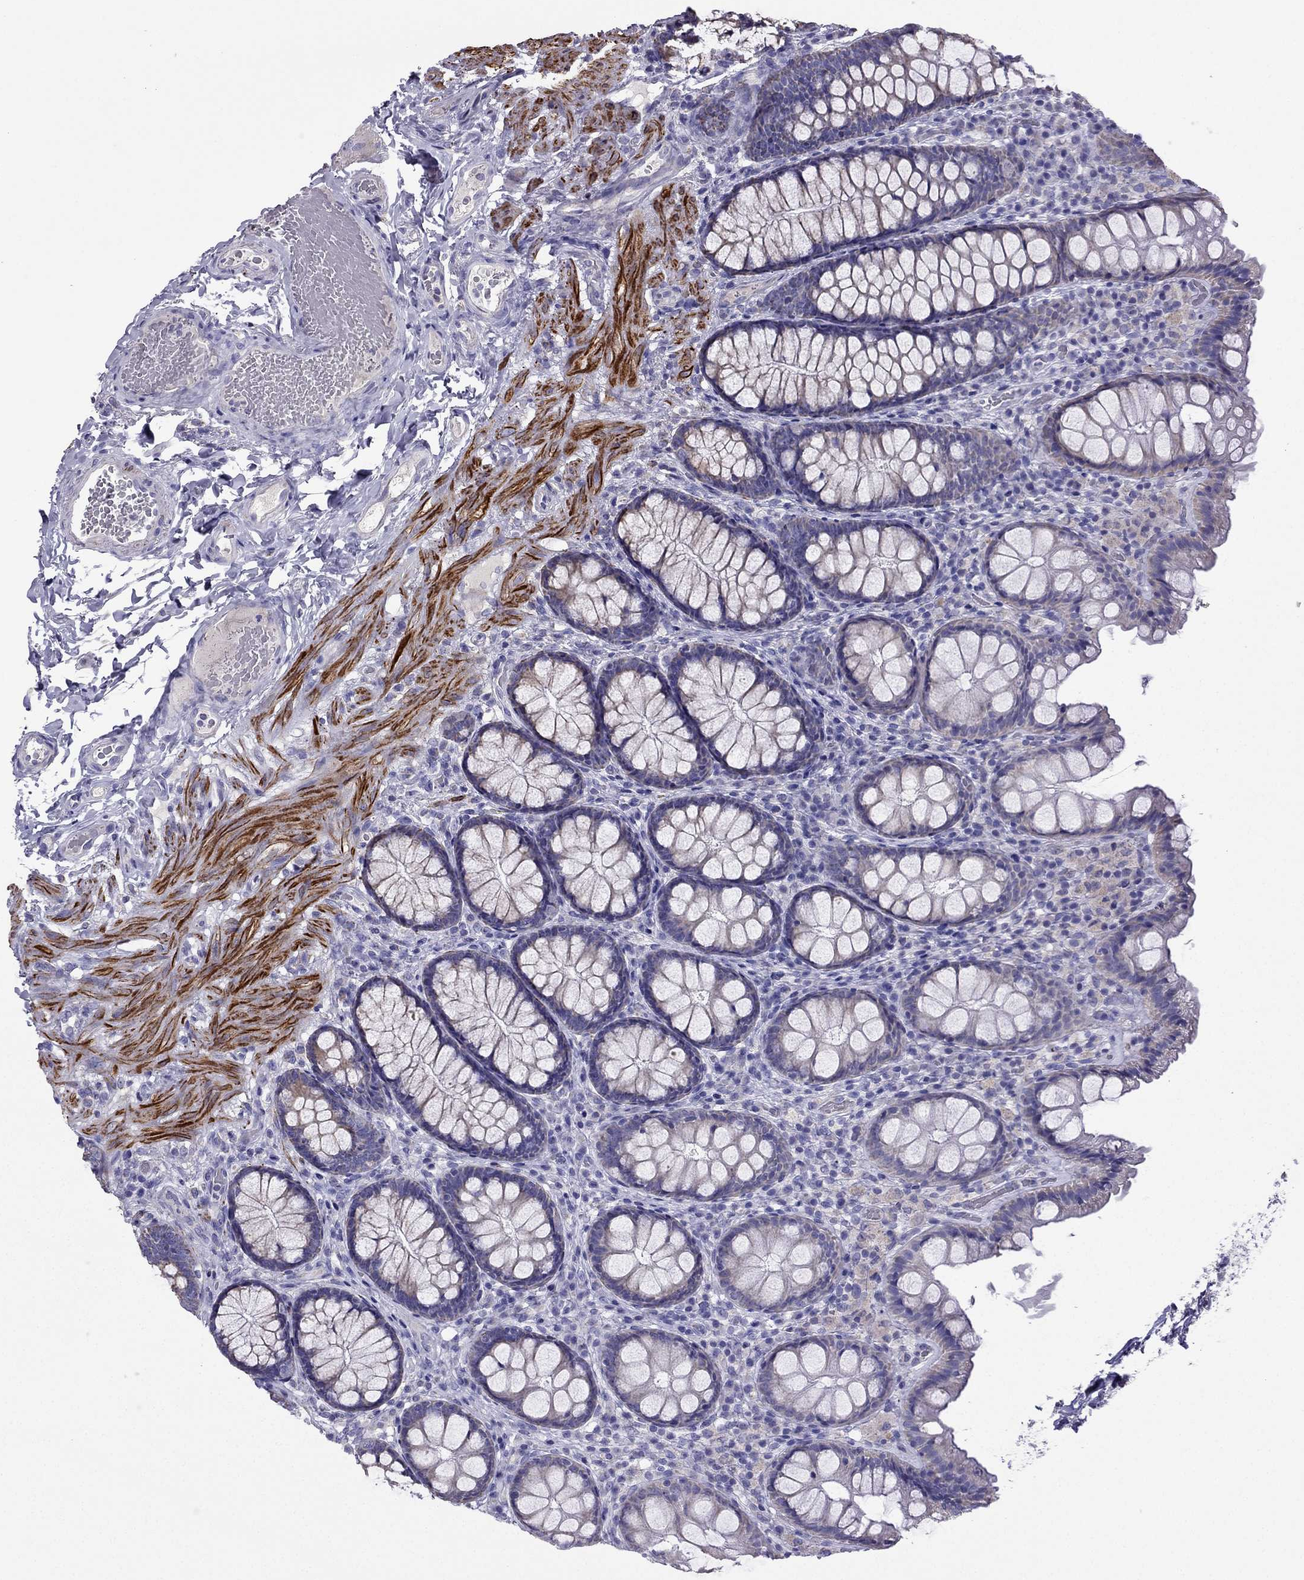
{"staining": {"intensity": "negative", "quantity": "none", "location": "none"}, "tissue": "colon", "cell_type": "Endothelial cells", "image_type": "normal", "snomed": [{"axis": "morphology", "description": "Normal tissue, NOS"}, {"axis": "topography", "description": "Colon"}], "caption": "The IHC histopathology image has no significant expression in endothelial cells of colon.", "gene": "DSC1", "patient": {"sex": "female", "age": 86}}